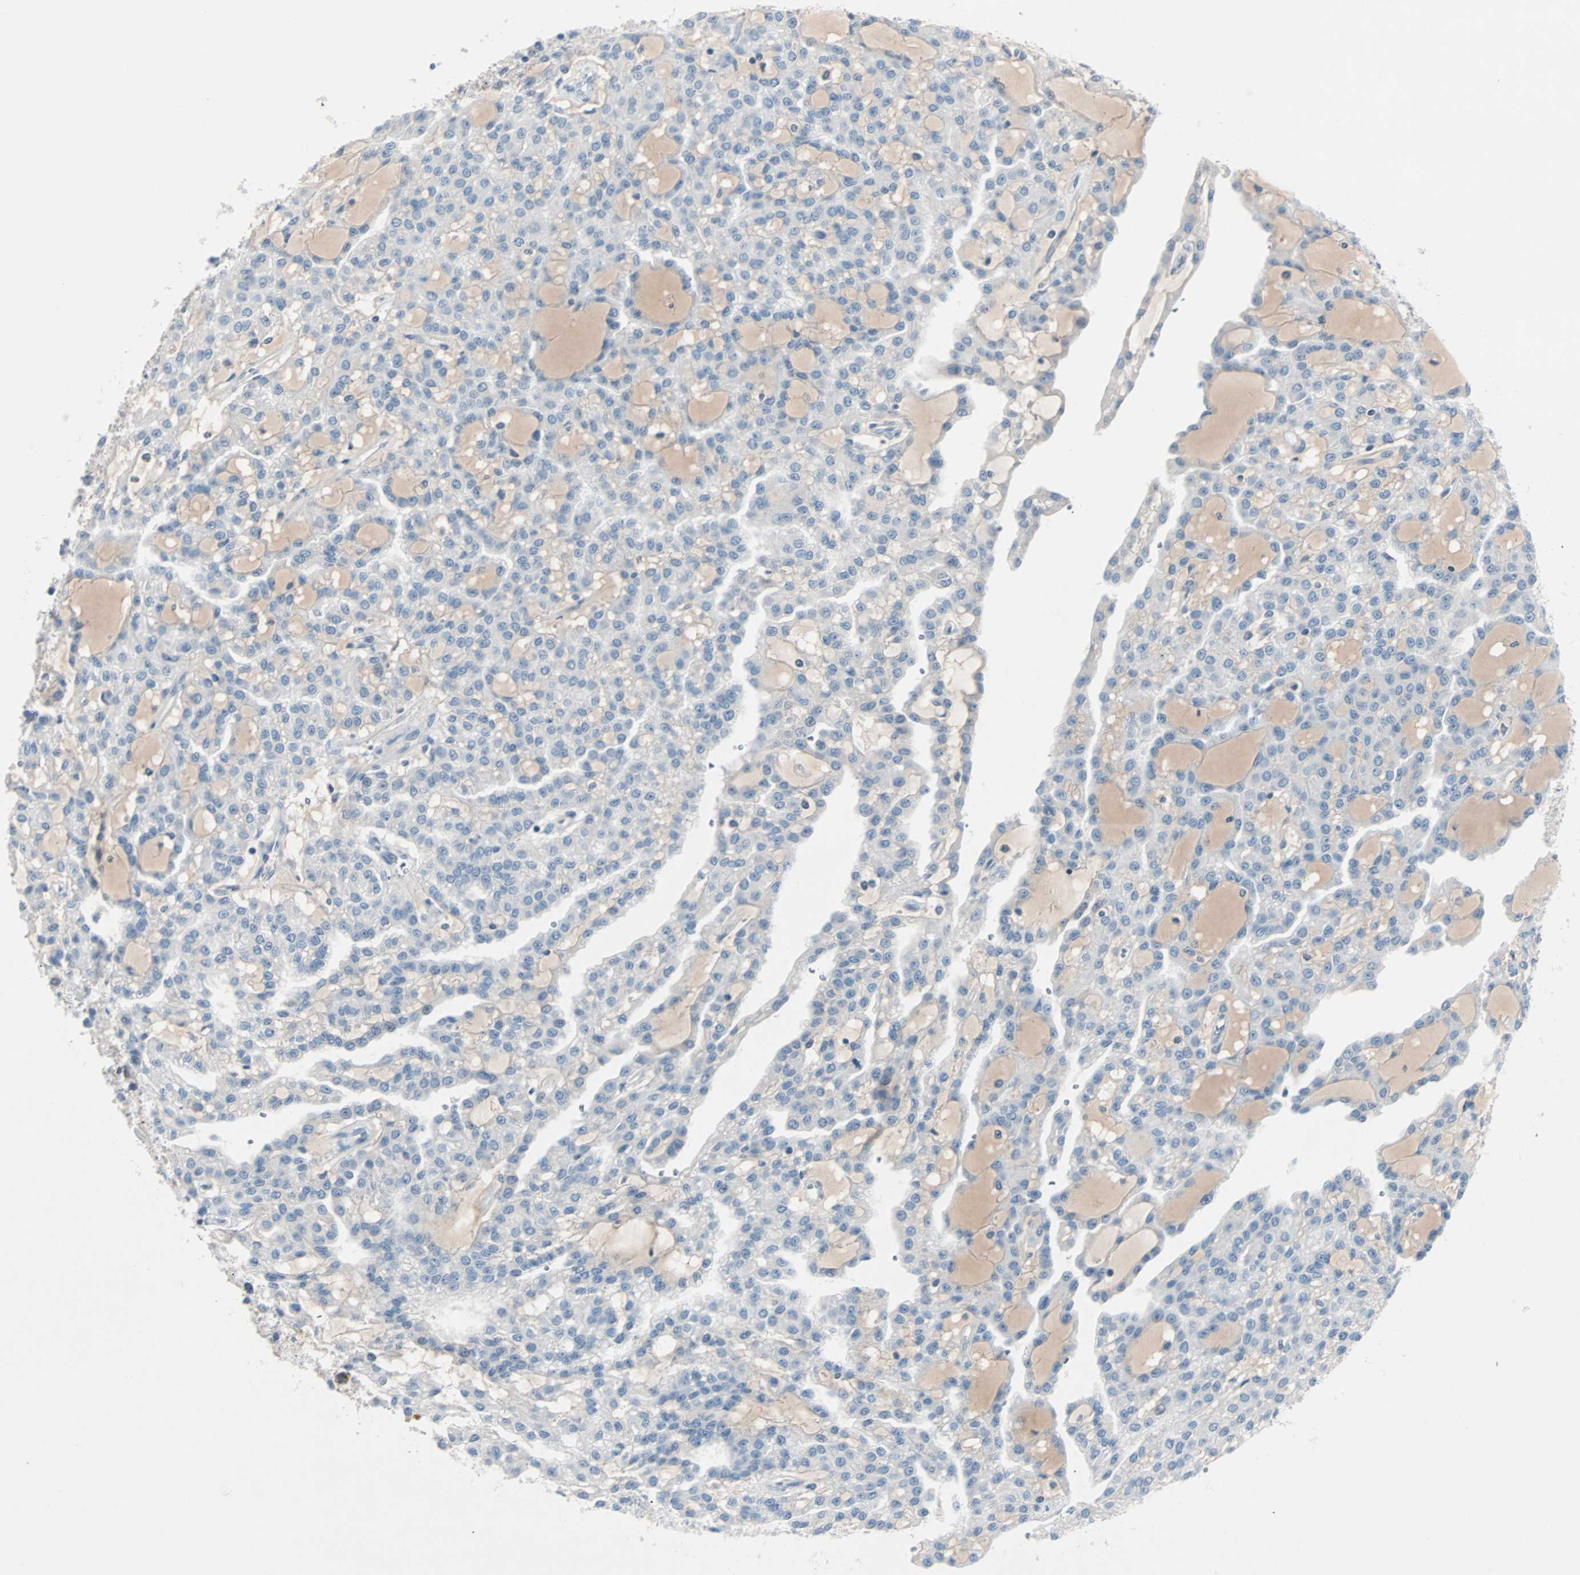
{"staining": {"intensity": "negative", "quantity": "none", "location": "none"}, "tissue": "renal cancer", "cell_type": "Tumor cells", "image_type": "cancer", "snomed": [{"axis": "morphology", "description": "Adenocarcinoma, NOS"}, {"axis": "topography", "description": "Kidney"}], "caption": "A high-resolution photomicrograph shows immunohistochemistry (IHC) staining of renal cancer (adenocarcinoma), which shows no significant positivity in tumor cells.", "gene": "CCNE2", "patient": {"sex": "male", "age": 63}}